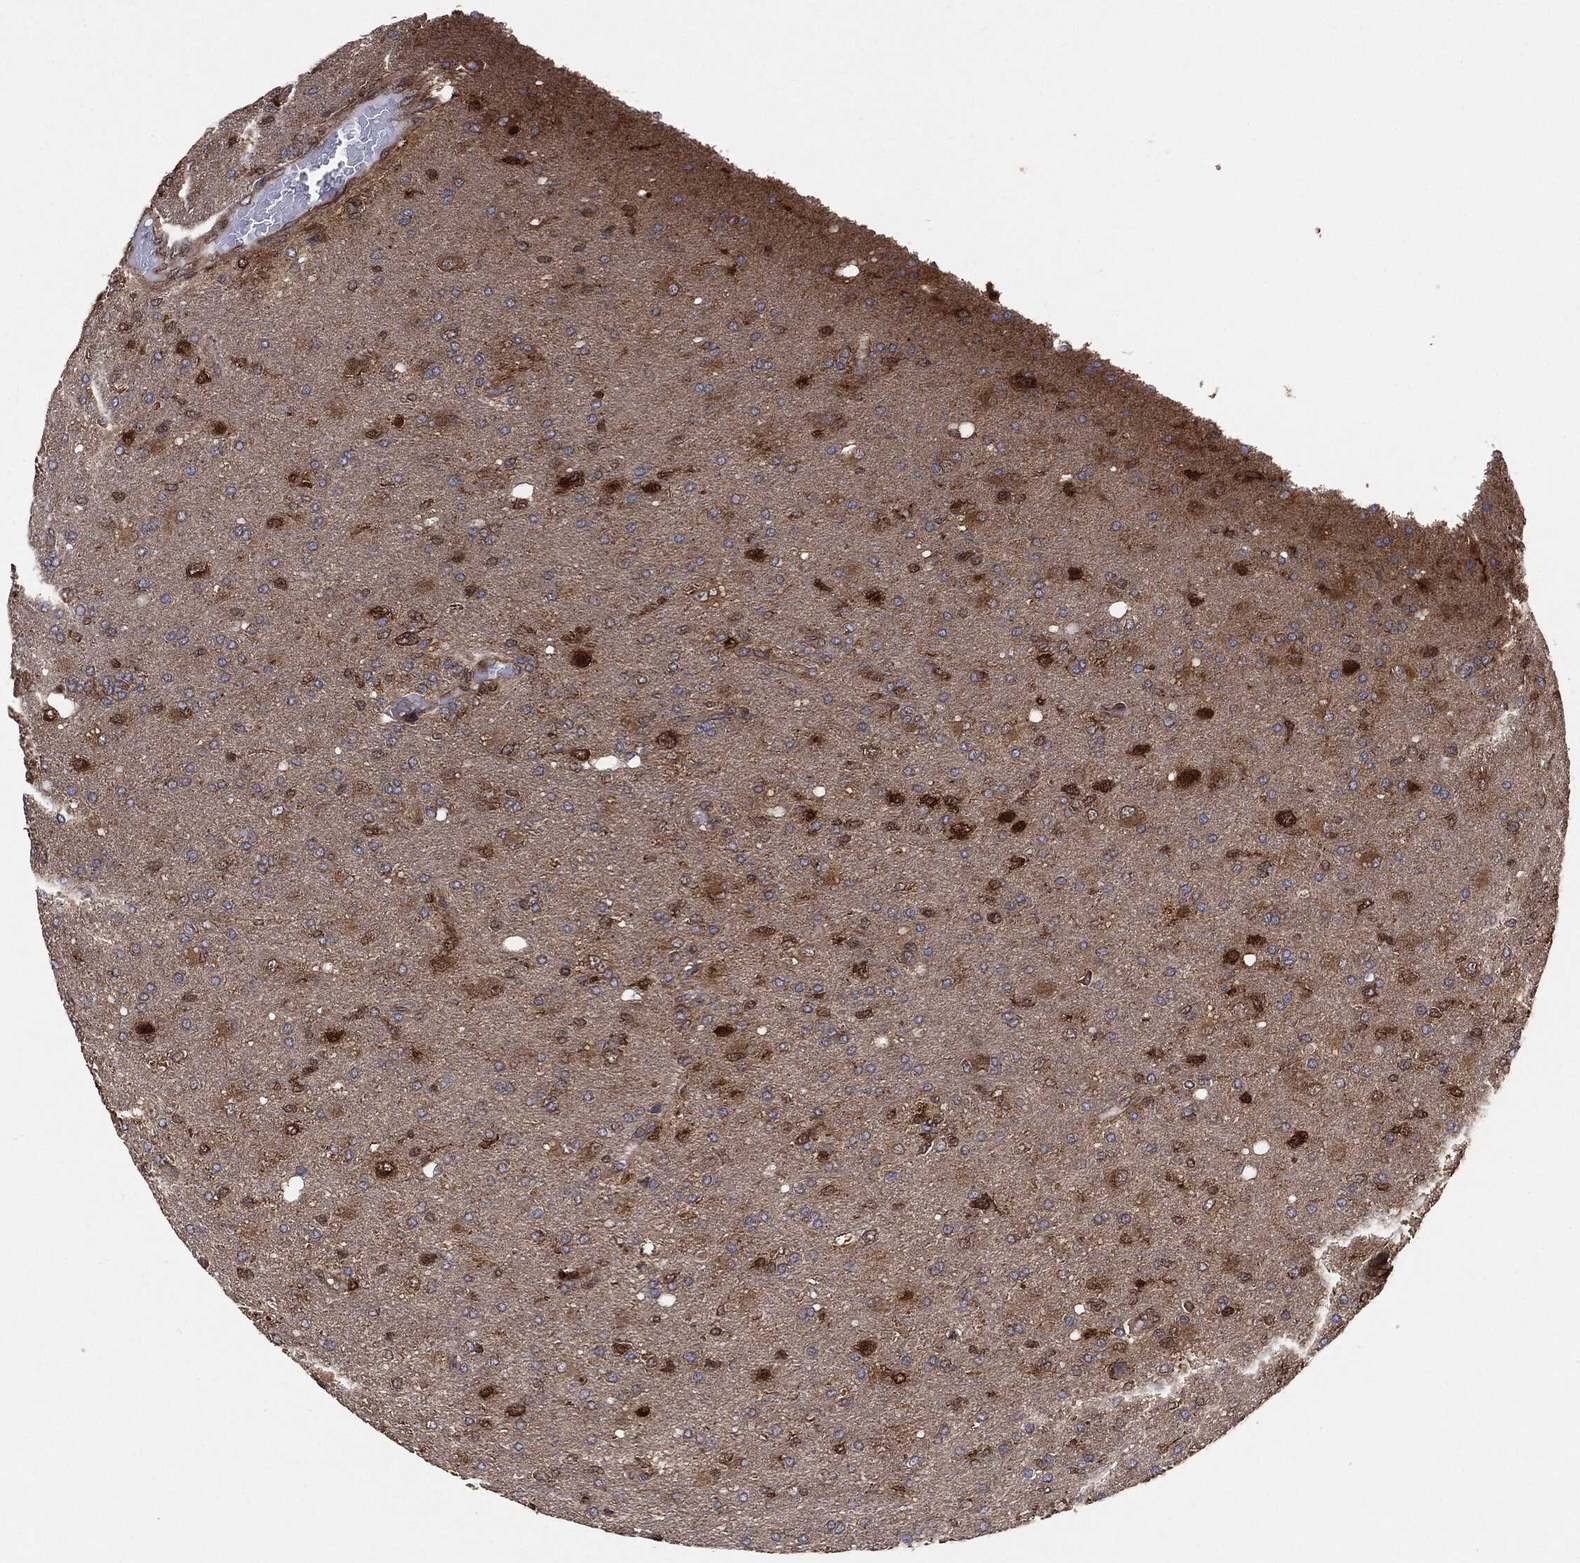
{"staining": {"intensity": "negative", "quantity": "none", "location": "none"}, "tissue": "glioma", "cell_type": "Tumor cells", "image_type": "cancer", "snomed": [{"axis": "morphology", "description": "Glioma, malignant, High grade"}, {"axis": "topography", "description": "Cerebral cortex"}], "caption": "Immunohistochemistry (IHC) micrograph of neoplastic tissue: human glioma stained with DAB reveals no significant protein positivity in tumor cells.", "gene": "NME1", "patient": {"sex": "male", "age": 70}}